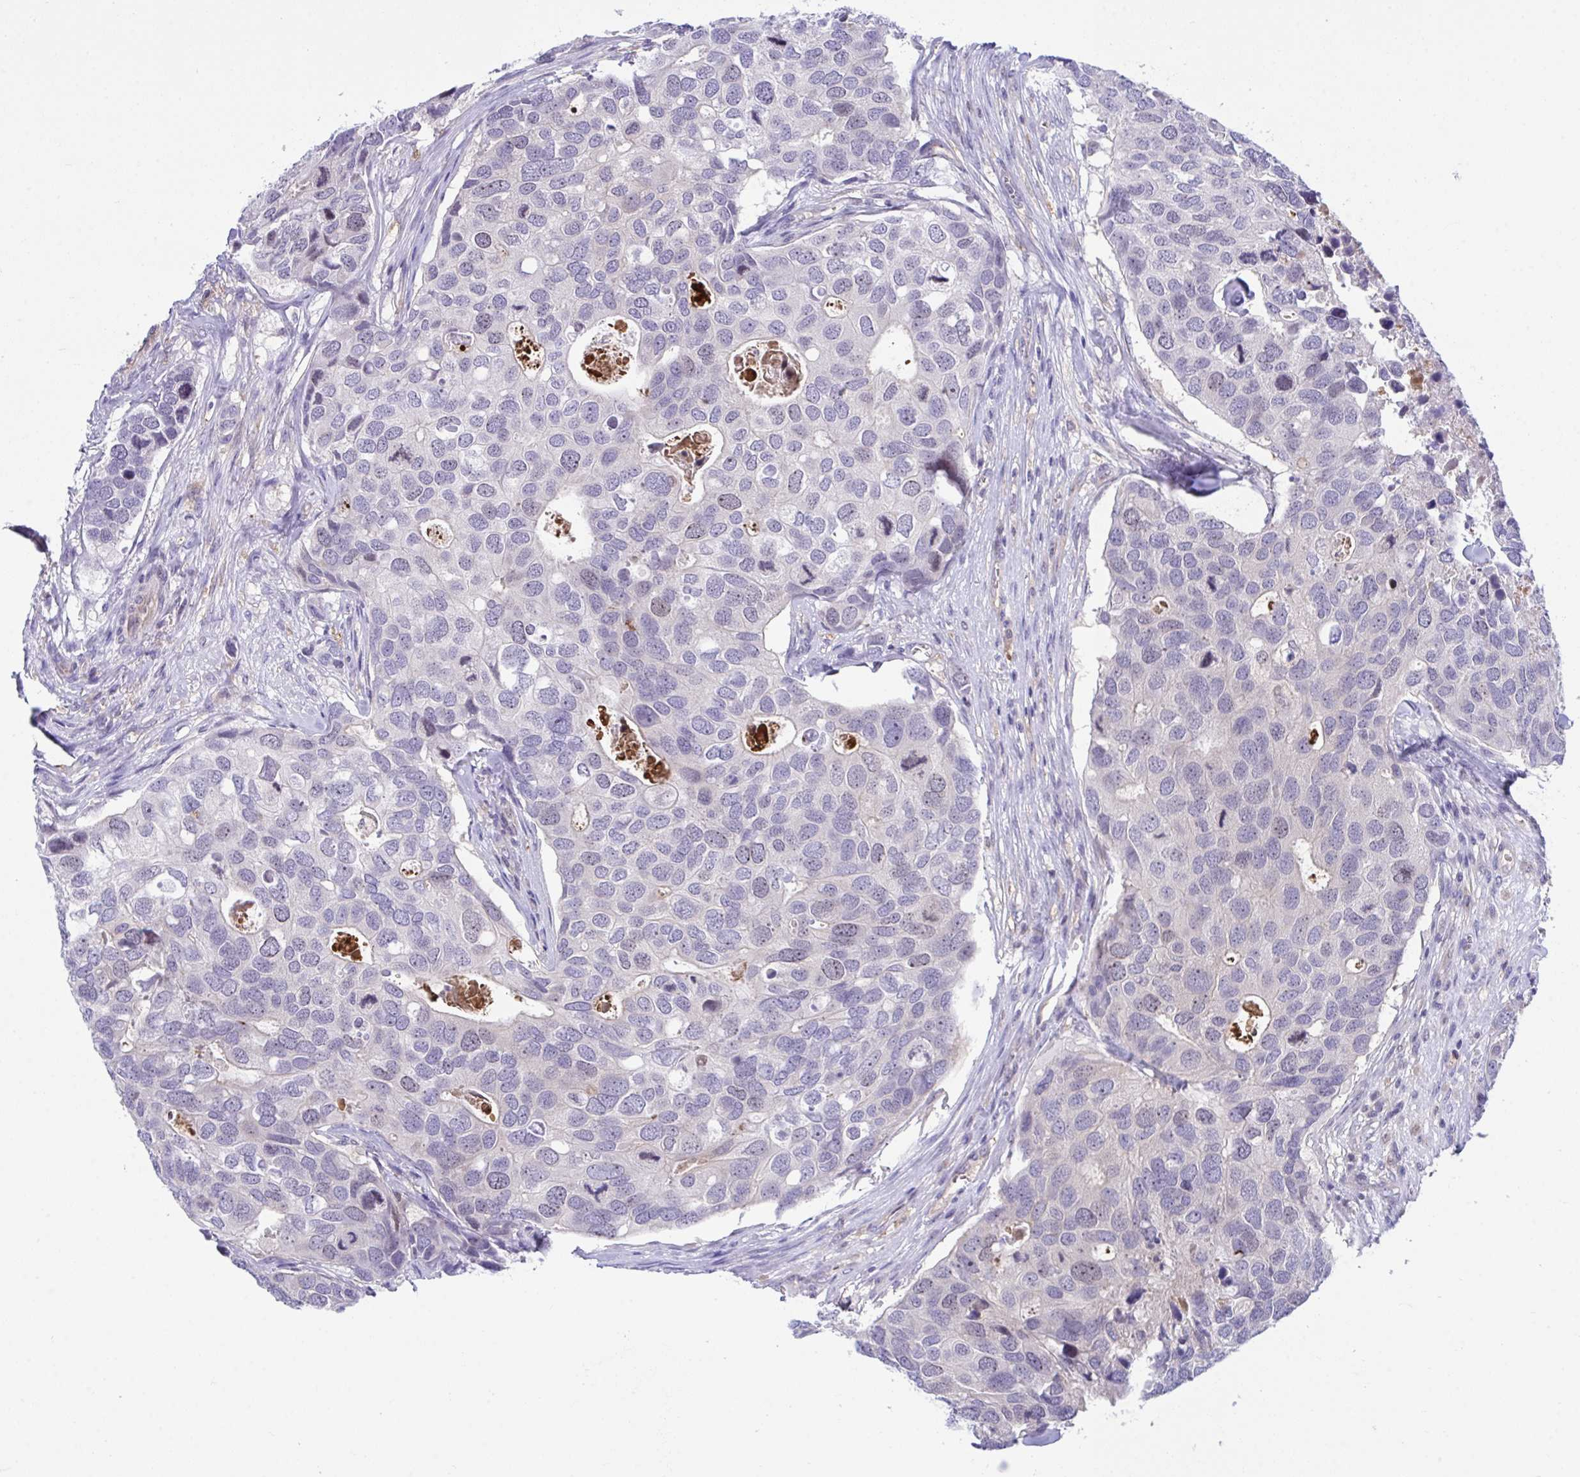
{"staining": {"intensity": "weak", "quantity": "<25%", "location": "nuclear"}, "tissue": "breast cancer", "cell_type": "Tumor cells", "image_type": "cancer", "snomed": [{"axis": "morphology", "description": "Duct carcinoma"}, {"axis": "topography", "description": "Breast"}], "caption": "The IHC photomicrograph has no significant positivity in tumor cells of breast cancer tissue.", "gene": "CENPQ", "patient": {"sex": "female", "age": 83}}